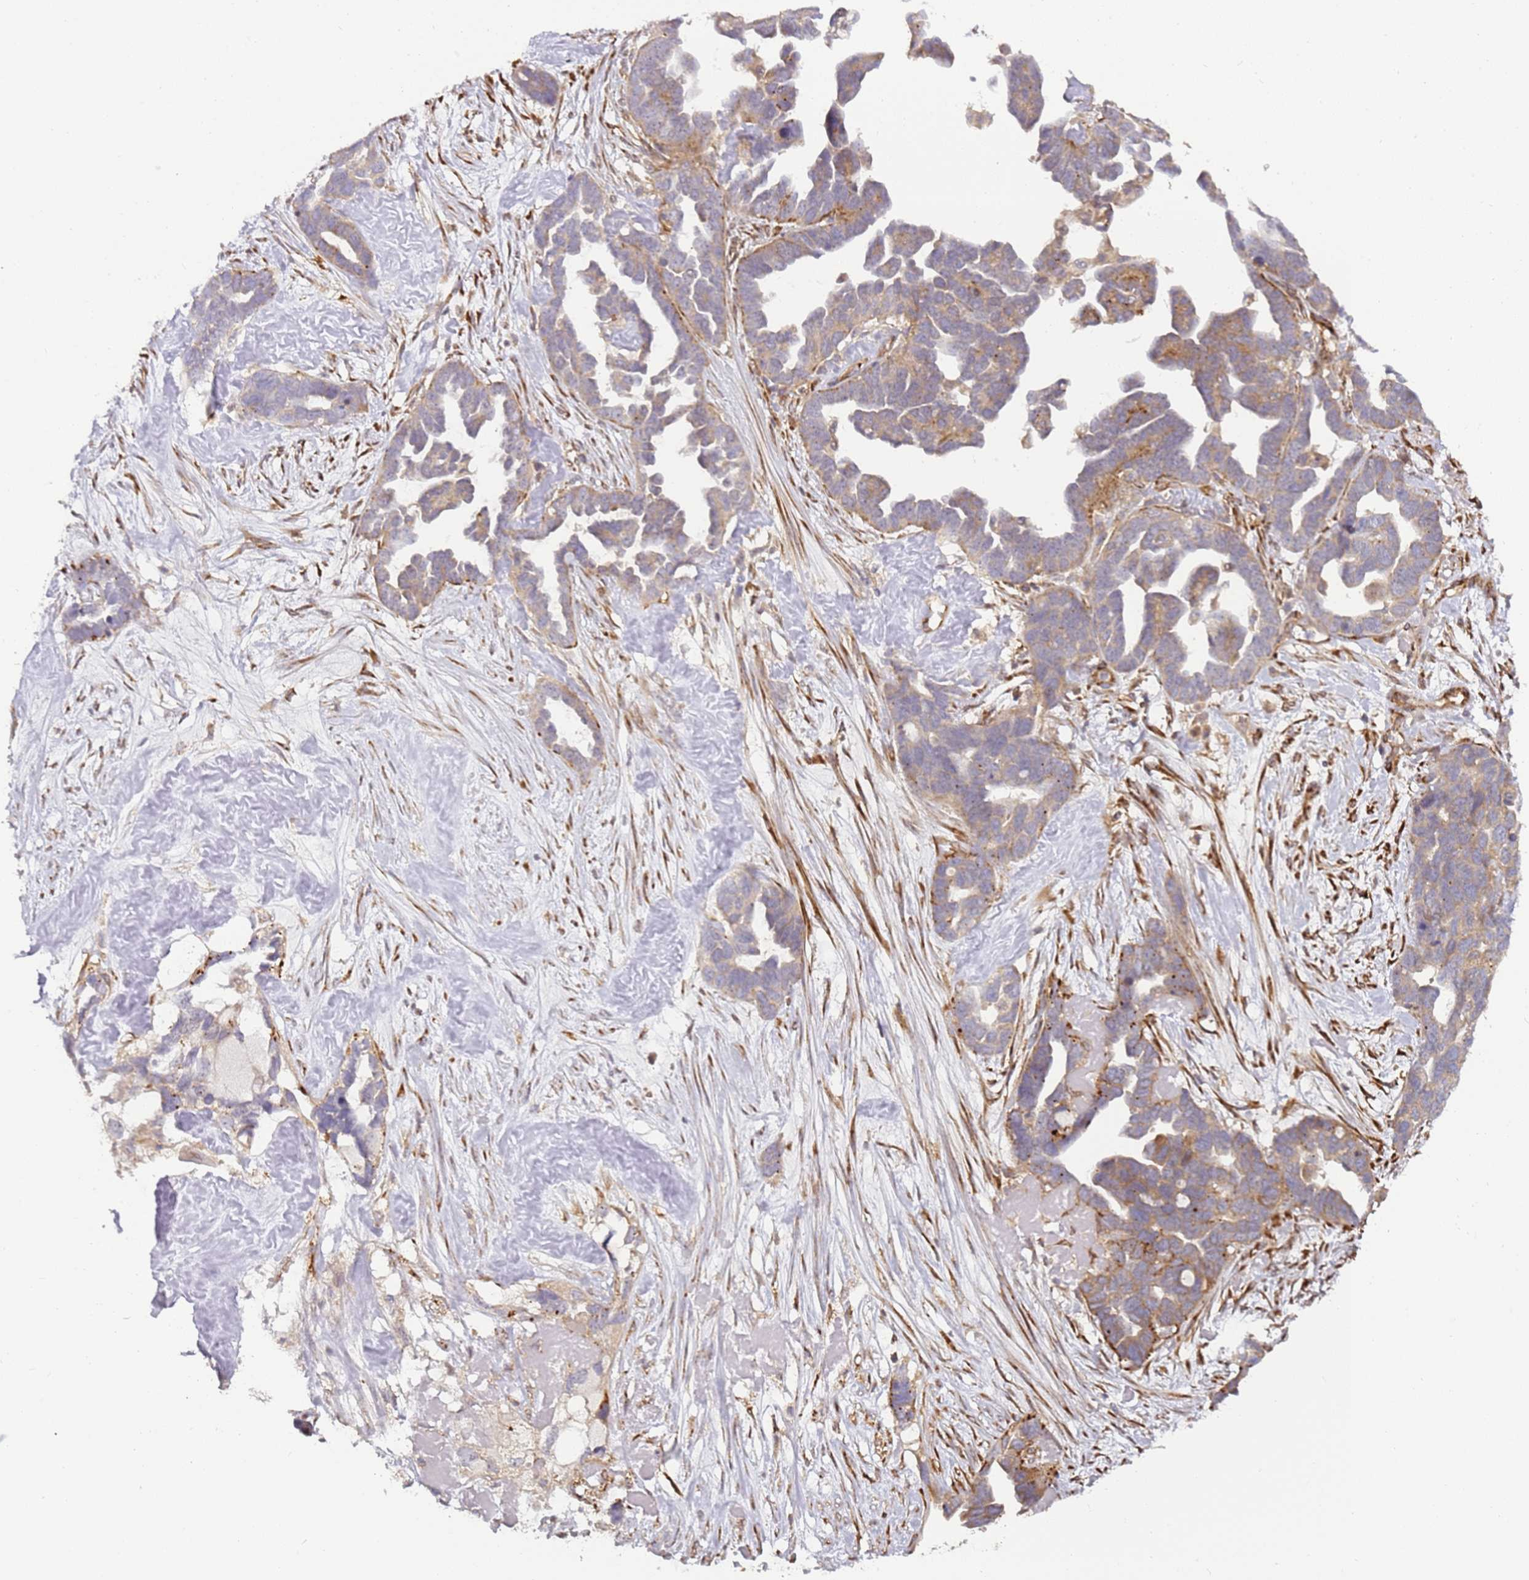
{"staining": {"intensity": "moderate", "quantity": "25%-75%", "location": "cytoplasmic/membranous"}, "tissue": "ovarian cancer", "cell_type": "Tumor cells", "image_type": "cancer", "snomed": [{"axis": "morphology", "description": "Cystadenocarcinoma, serous, NOS"}, {"axis": "topography", "description": "Ovary"}], "caption": "A medium amount of moderate cytoplasmic/membranous positivity is present in approximately 25%-75% of tumor cells in ovarian cancer tissue. The staining was performed using DAB to visualize the protein expression in brown, while the nuclei were stained in blue with hematoxylin (Magnification: 20x).", "gene": "GRAP", "patient": {"sex": "female", "age": 54}}